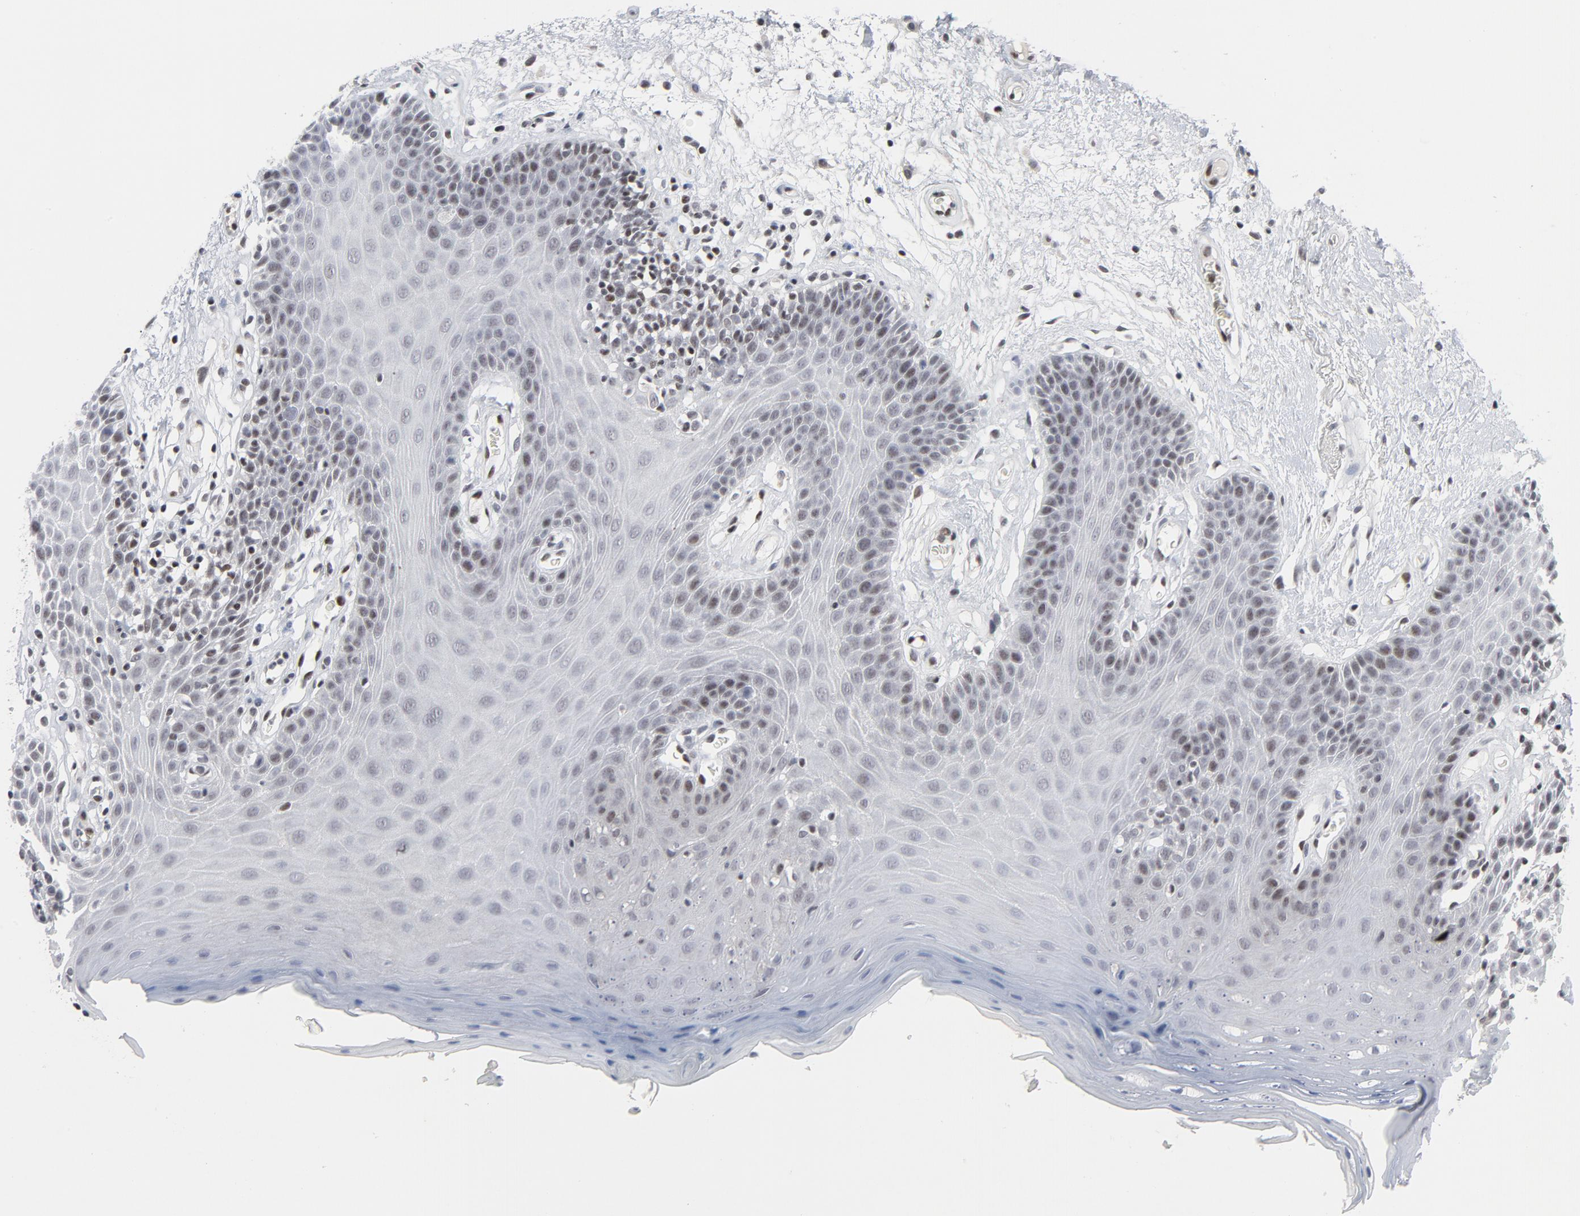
{"staining": {"intensity": "weak", "quantity": "<25%", "location": "nuclear"}, "tissue": "oral mucosa", "cell_type": "Squamous epithelial cells", "image_type": "normal", "snomed": [{"axis": "morphology", "description": "Normal tissue, NOS"}, {"axis": "morphology", "description": "Squamous cell carcinoma, NOS"}, {"axis": "topography", "description": "Skeletal muscle"}, {"axis": "topography", "description": "Oral tissue"}, {"axis": "topography", "description": "Head-Neck"}], "caption": "Image shows no significant protein expression in squamous epithelial cells of unremarkable oral mucosa. Brightfield microscopy of IHC stained with DAB (3,3'-diaminobenzidine) (brown) and hematoxylin (blue), captured at high magnification.", "gene": "GABPA", "patient": {"sex": "male", "age": 71}}